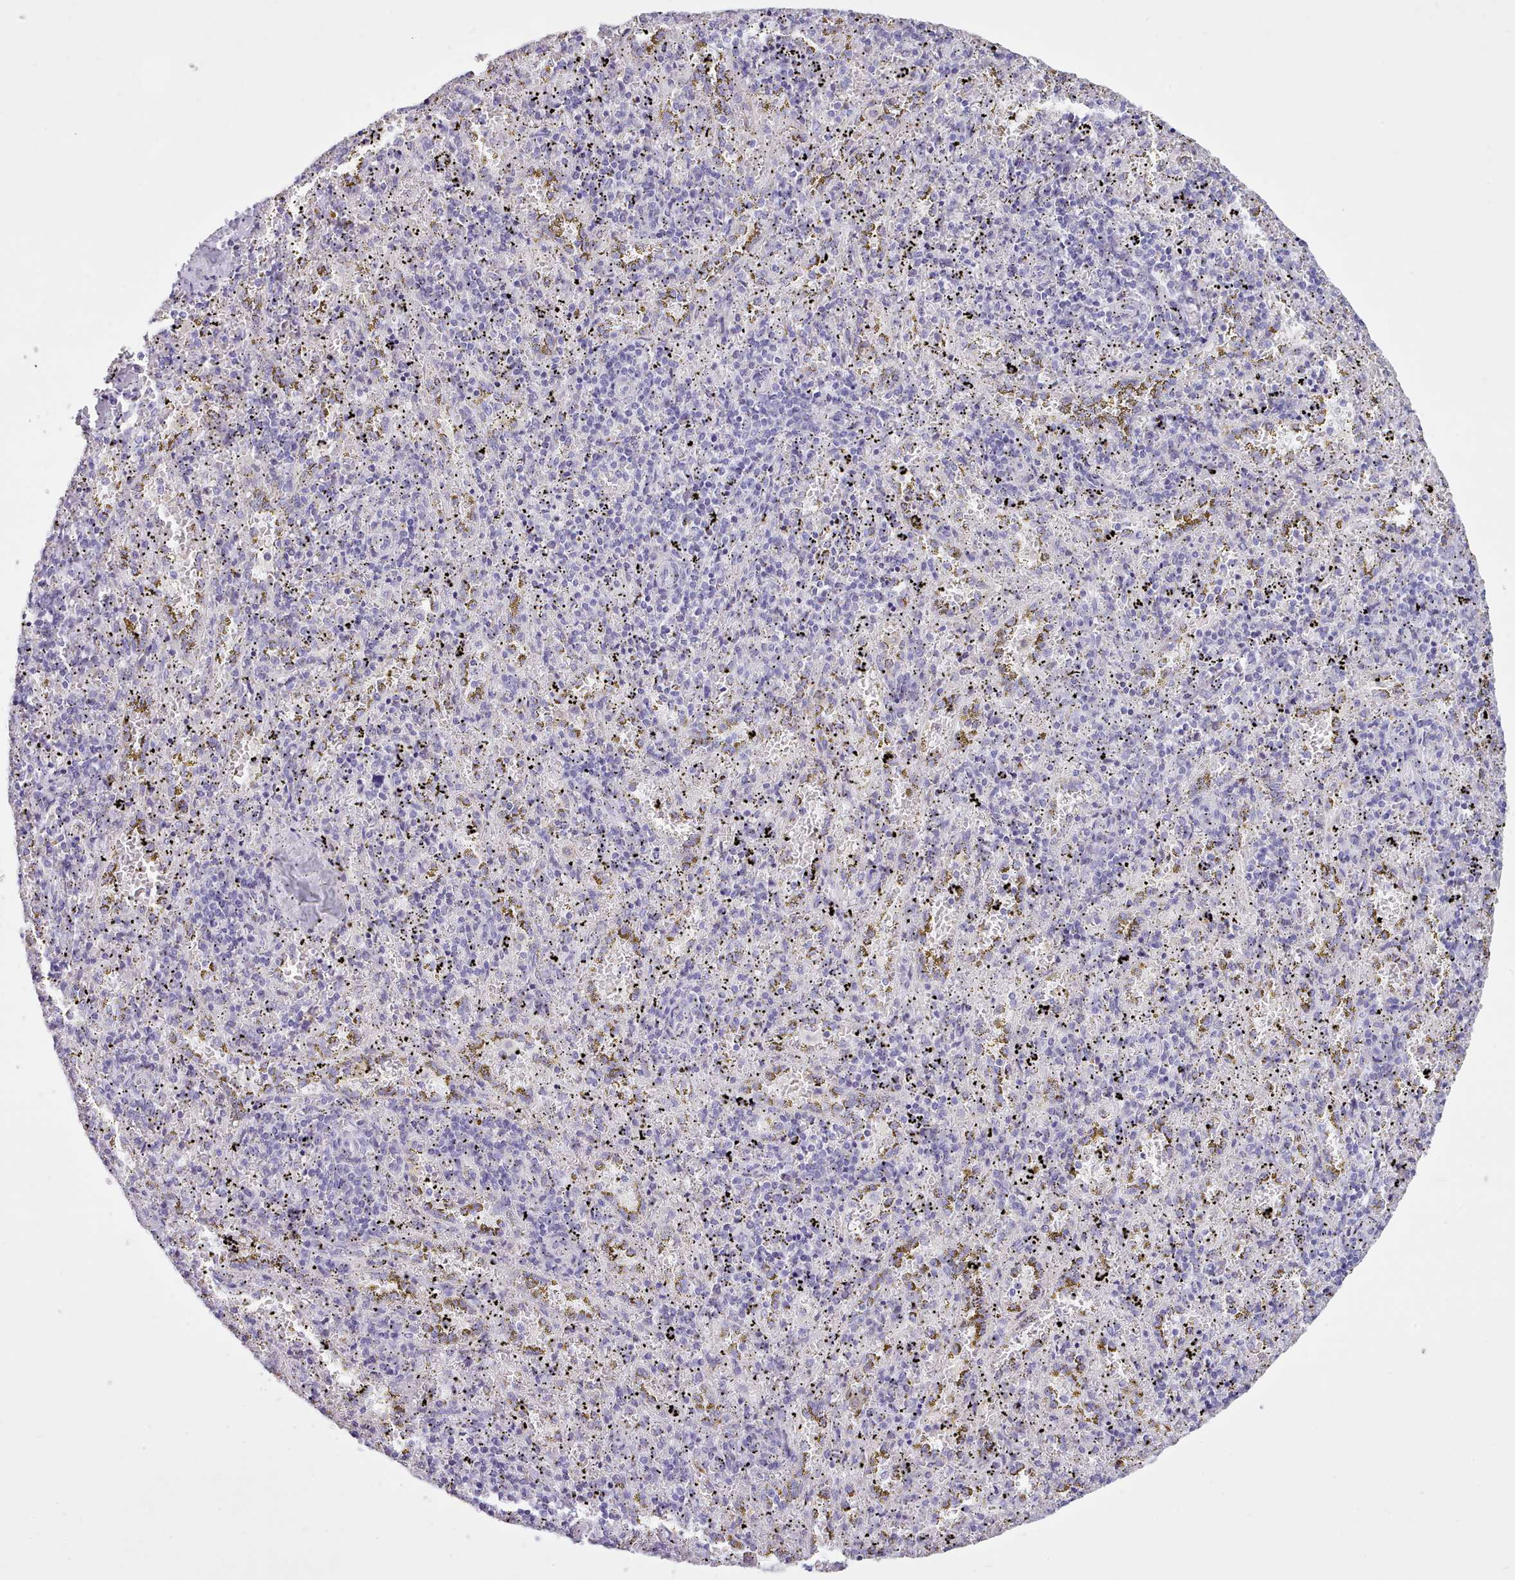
{"staining": {"intensity": "negative", "quantity": "none", "location": "none"}, "tissue": "spleen", "cell_type": "Cells in red pulp", "image_type": "normal", "snomed": [{"axis": "morphology", "description": "Normal tissue, NOS"}, {"axis": "topography", "description": "Spleen"}], "caption": "A high-resolution photomicrograph shows immunohistochemistry (IHC) staining of unremarkable spleen, which exhibits no significant positivity in cells in red pulp.", "gene": "FBXO48", "patient": {"sex": "male", "age": 11}}